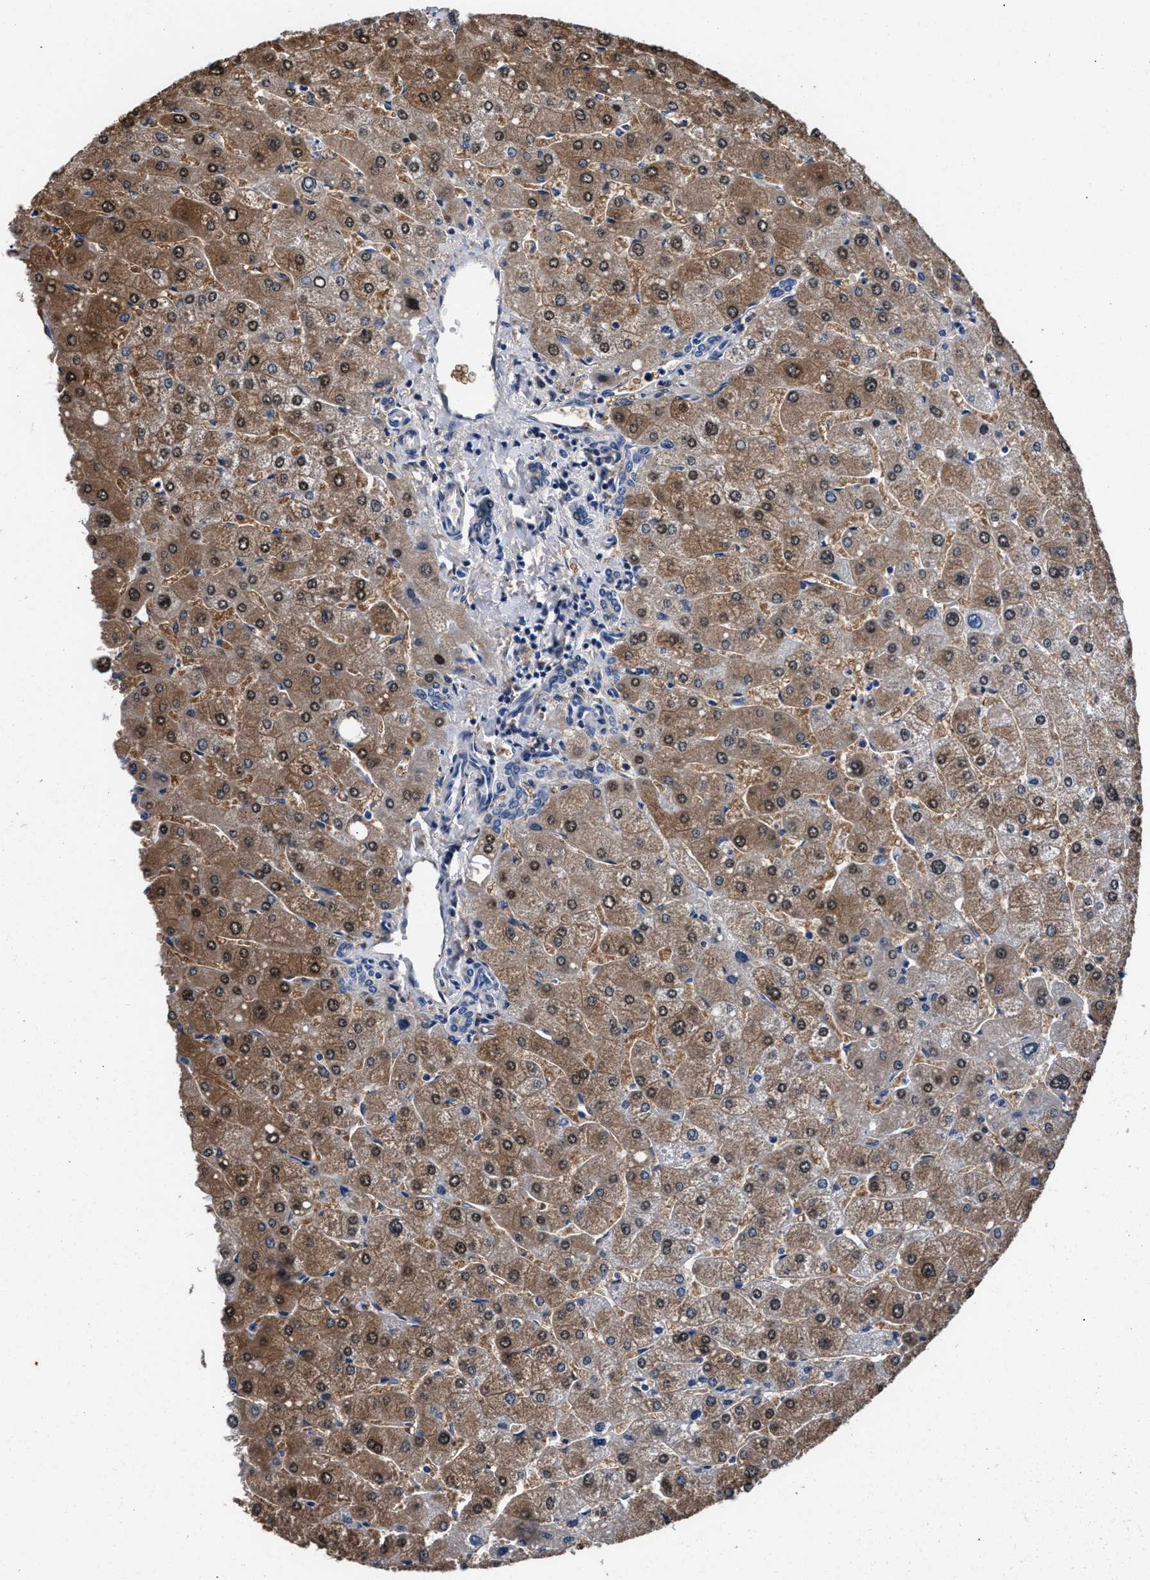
{"staining": {"intensity": "negative", "quantity": "none", "location": "none"}, "tissue": "liver", "cell_type": "Cholangiocytes", "image_type": "normal", "snomed": [{"axis": "morphology", "description": "Normal tissue, NOS"}, {"axis": "topography", "description": "Liver"}], "caption": "Cholangiocytes show no significant protein expression in unremarkable liver. (IHC, brightfield microscopy, high magnification).", "gene": "GSTM1", "patient": {"sex": "male", "age": 55}}